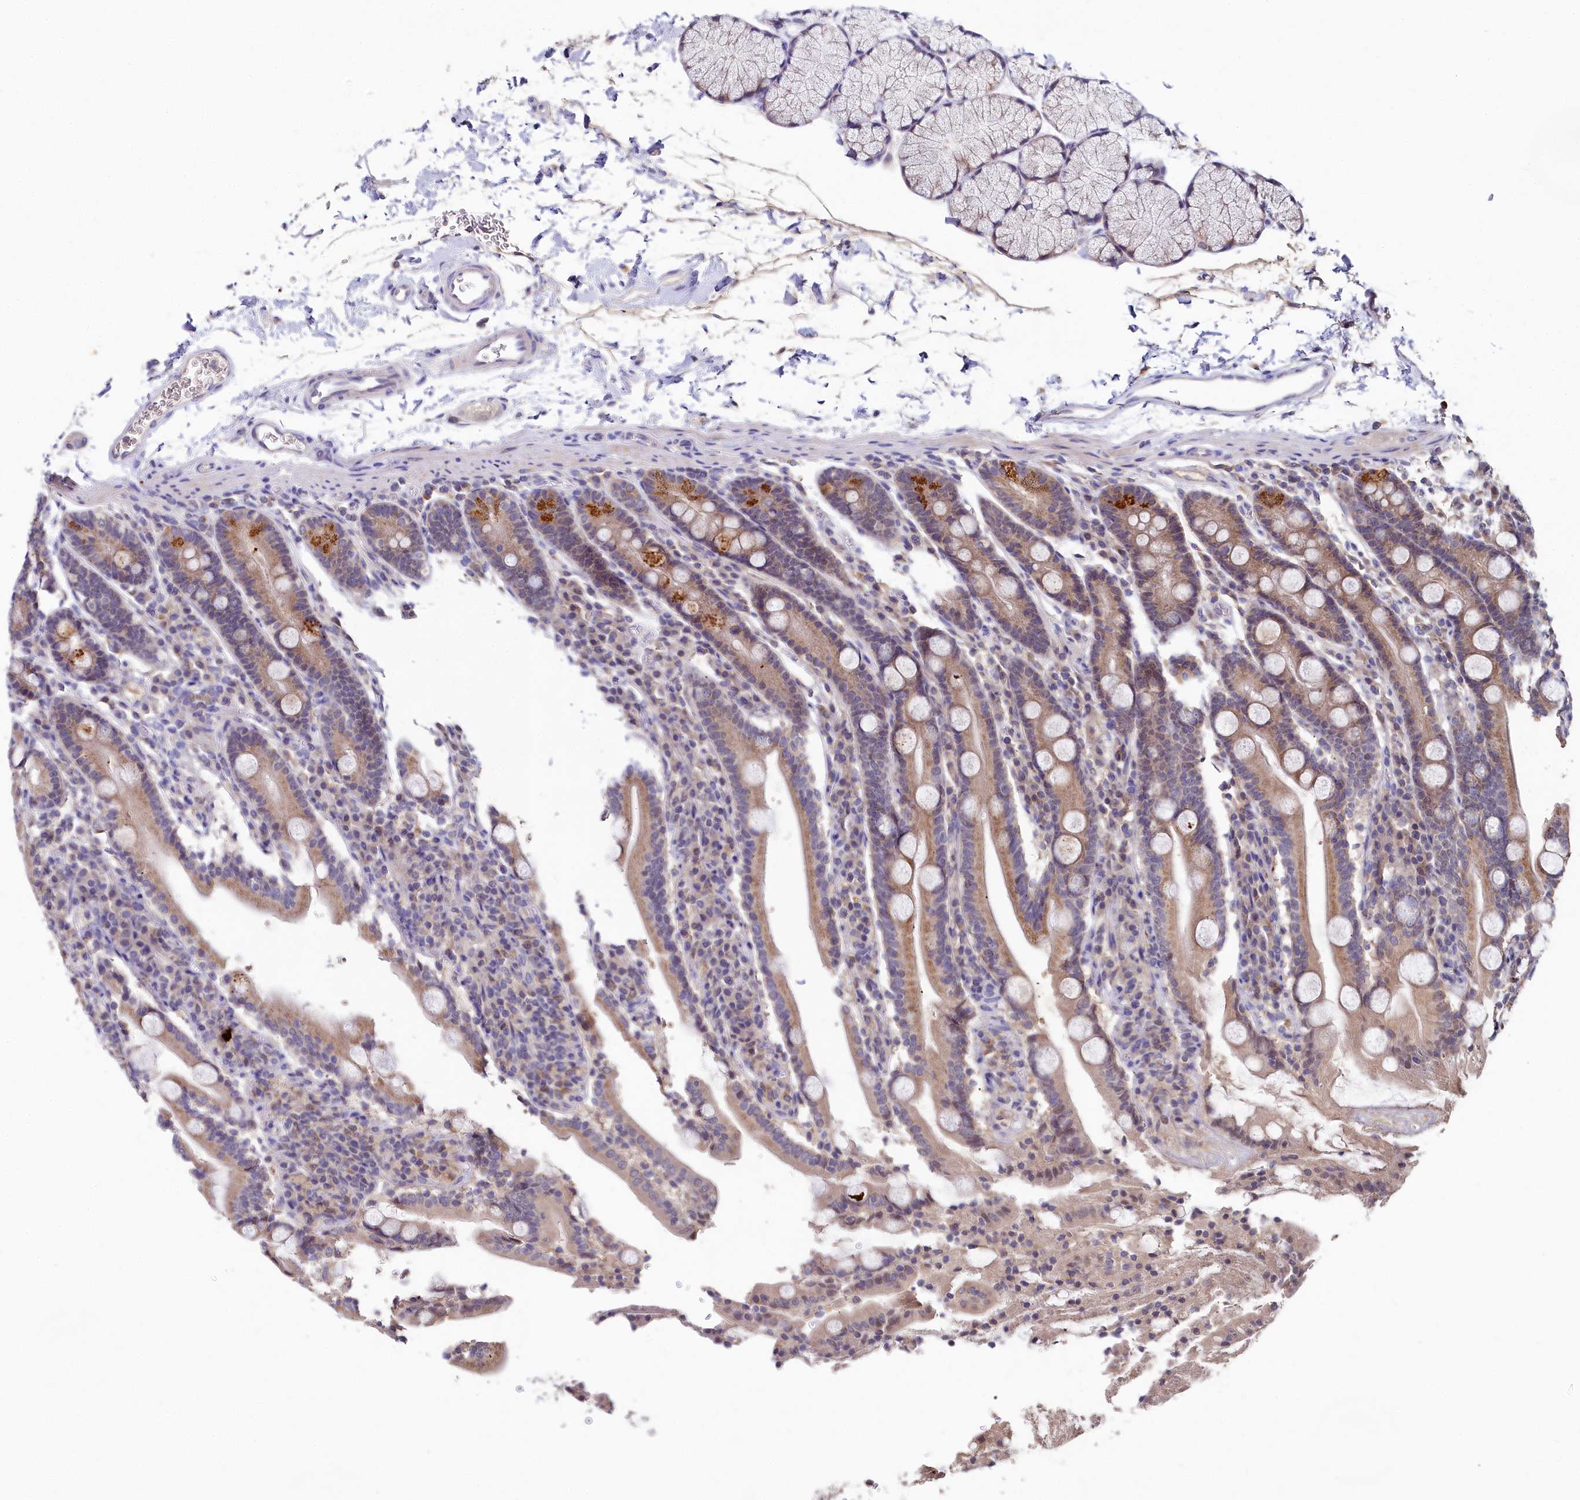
{"staining": {"intensity": "moderate", "quantity": ">75%", "location": "cytoplasmic/membranous"}, "tissue": "duodenum", "cell_type": "Glandular cells", "image_type": "normal", "snomed": [{"axis": "morphology", "description": "Normal tissue, NOS"}, {"axis": "topography", "description": "Duodenum"}], "caption": "Unremarkable duodenum was stained to show a protein in brown. There is medium levels of moderate cytoplasmic/membranous staining in approximately >75% of glandular cells. The staining is performed using DAB (3,3'-diaminobenzidine) brown chromogen to label protein expression. The nuclei are counter-stained blue using hematoxylin.", "gene": "SPINK9", "patient": {"sex": "male", "age": 35}}